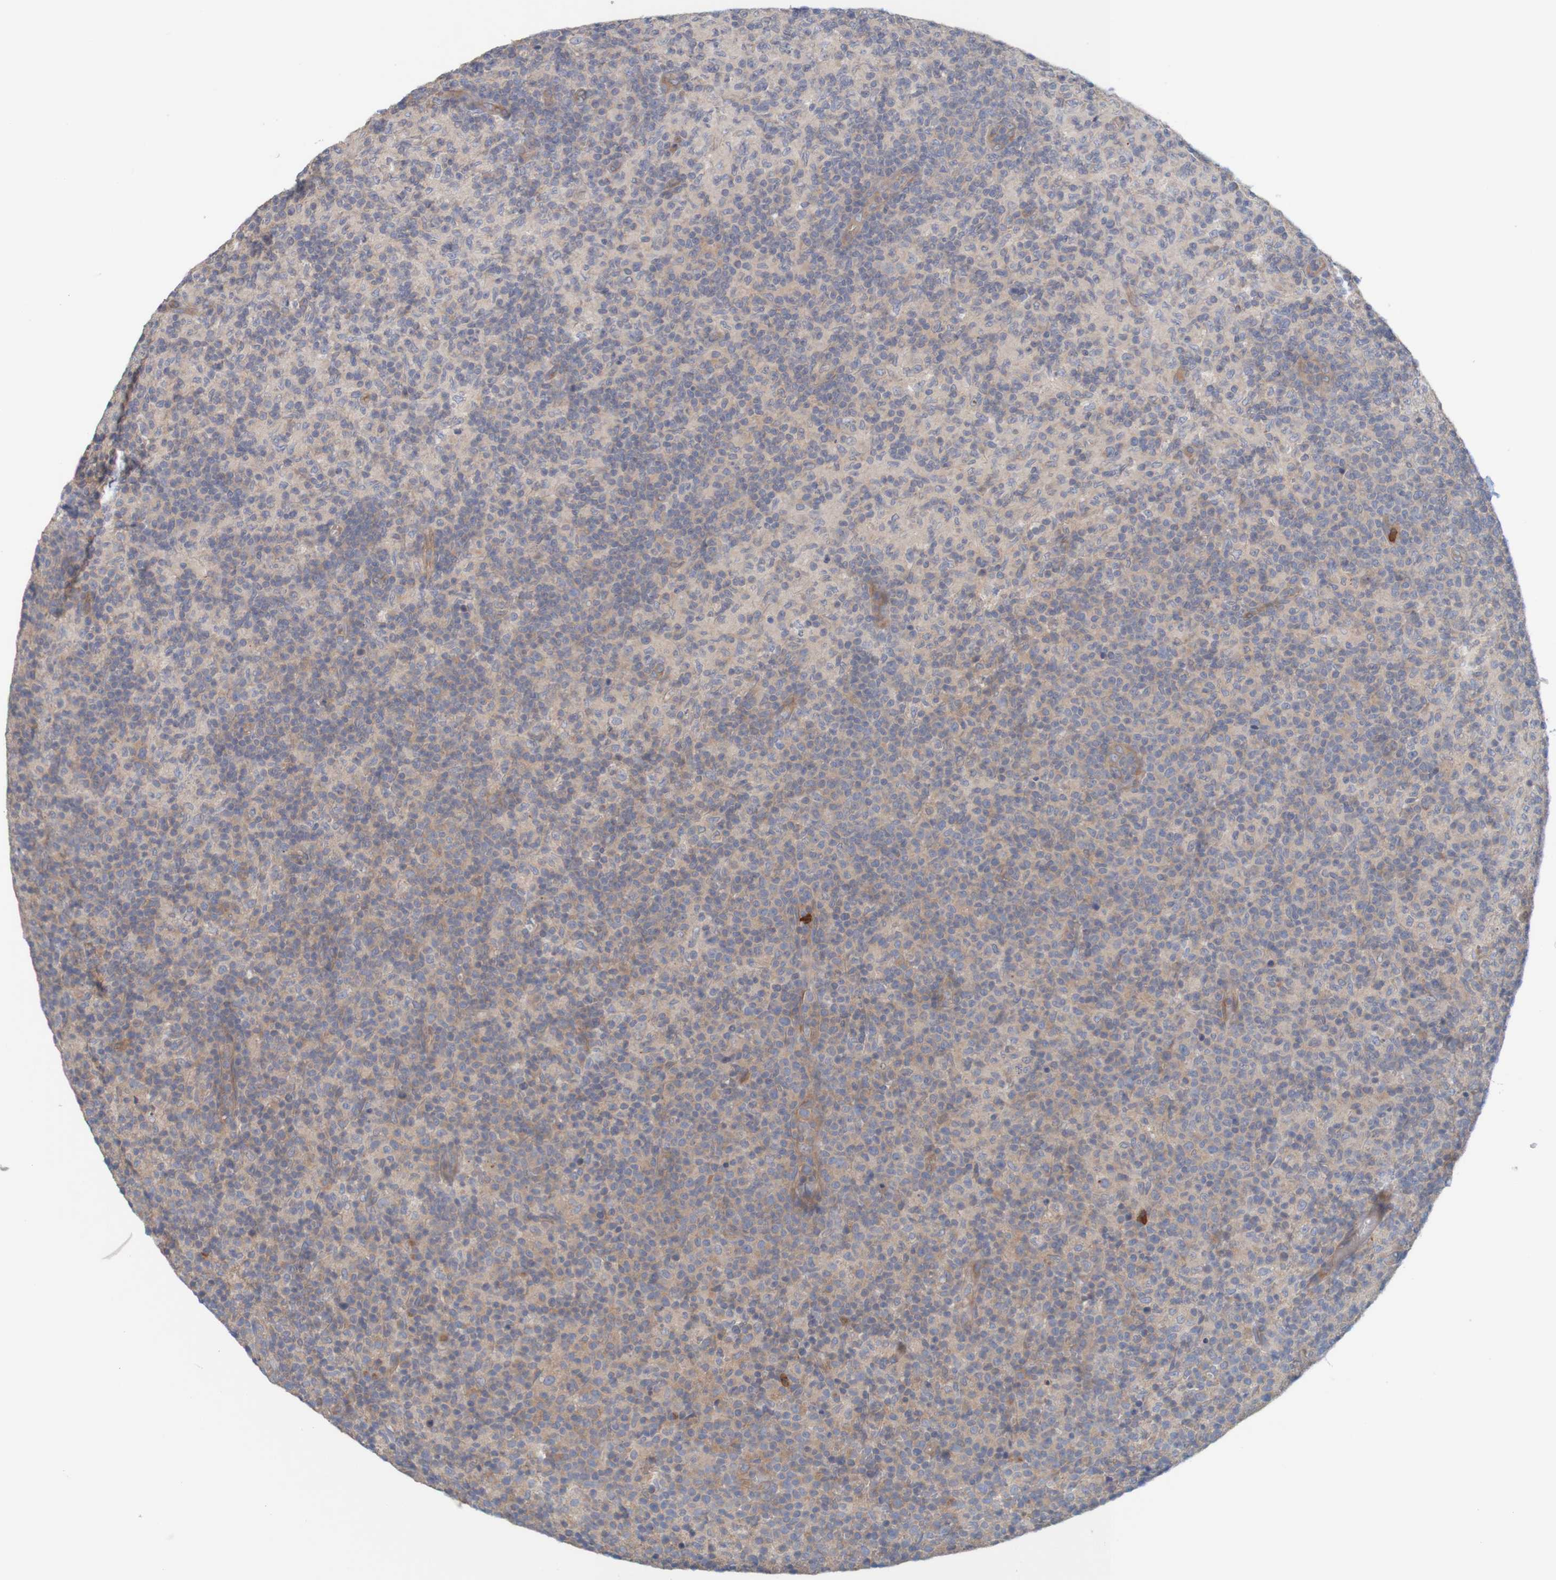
{"staining": {"intensity": "weak", "quantity": ">75%", "location": "cytoplasmic/membranous"}, "tissue": "lymph node", "cell_type": "Germinal center cells", "image_type": "normal", "snomed": [{"axis": "morphology", "description": "Normal tissue, NOS"}, {"axis": "morphology", "description": "Inflammation, NOS"}, {"axis": "topography", "description": "Lymph node"}], "caption": "DAB (3,3'-diaminobenzidine) immunohistochemical staining of normal lymph node demonstrates weak cytoplasmic/membranous protein positivity in about >75% of germinal center cells.", "gene": "KRT23", "patient": {"sex": "male", "age": 55}}